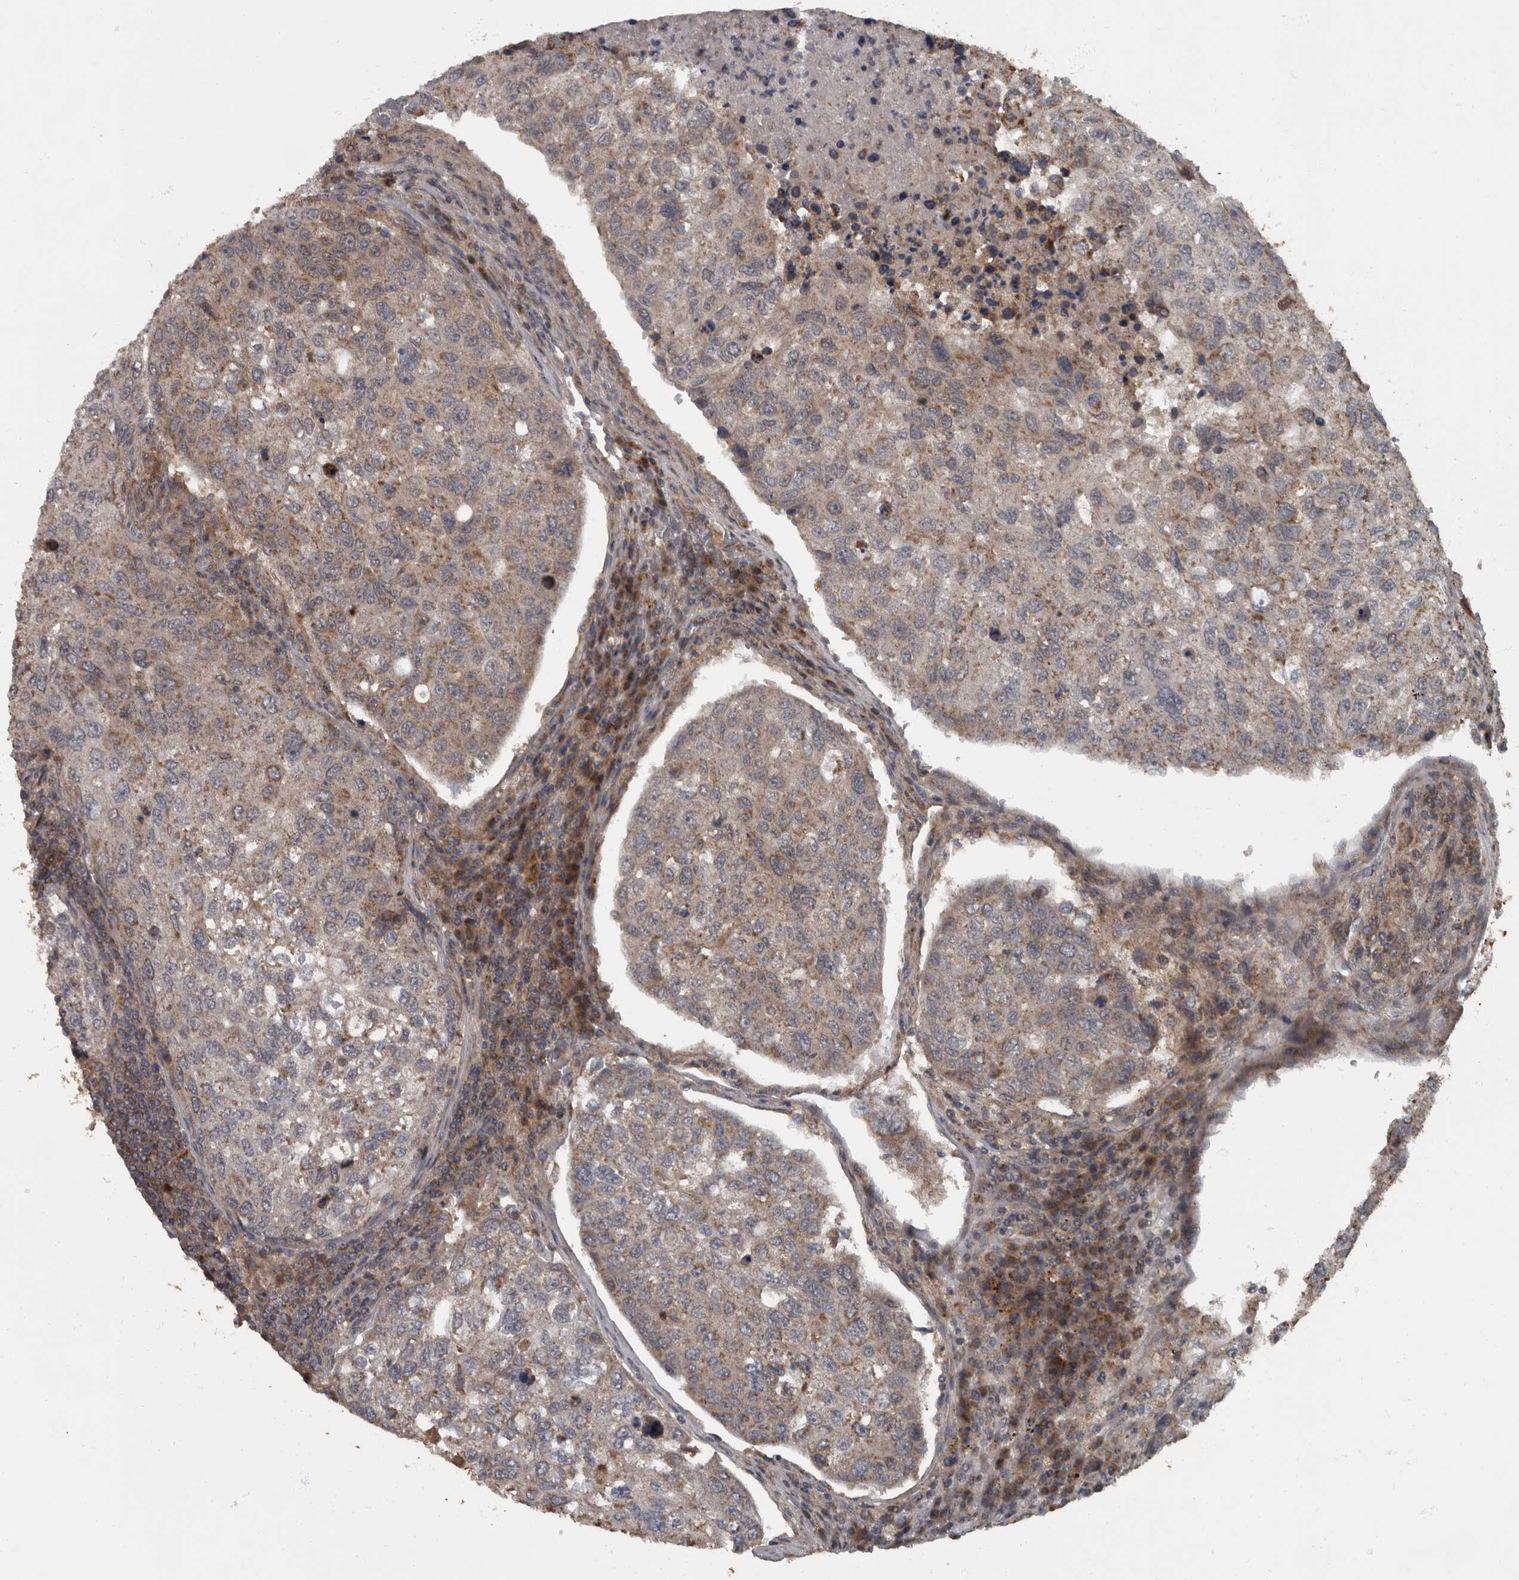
{"staining": {"intensity": "weak", "quantity": ">75%", "location": "cytoplasmic/membranous"}, "tissue": "urothelial cancer", "cell_type": "Tumor cells", "image_type": "cancer", "snomed": [{"axis": "morphology", "description": "Urothelial carcinoma, High grade"}, {"axis": "topography", "description": "Lymph node"}, {"axis": "topography", "description": "Urinary bladder"}], "caption": "A low amount of weak cytoplasmic/membranous staining is identified in approximately >75% of tumor cells in high-grade urothelial carcinoma tissue.", "gene": "RABGGTB", "patient": {"sex": "male", "age": 51}}